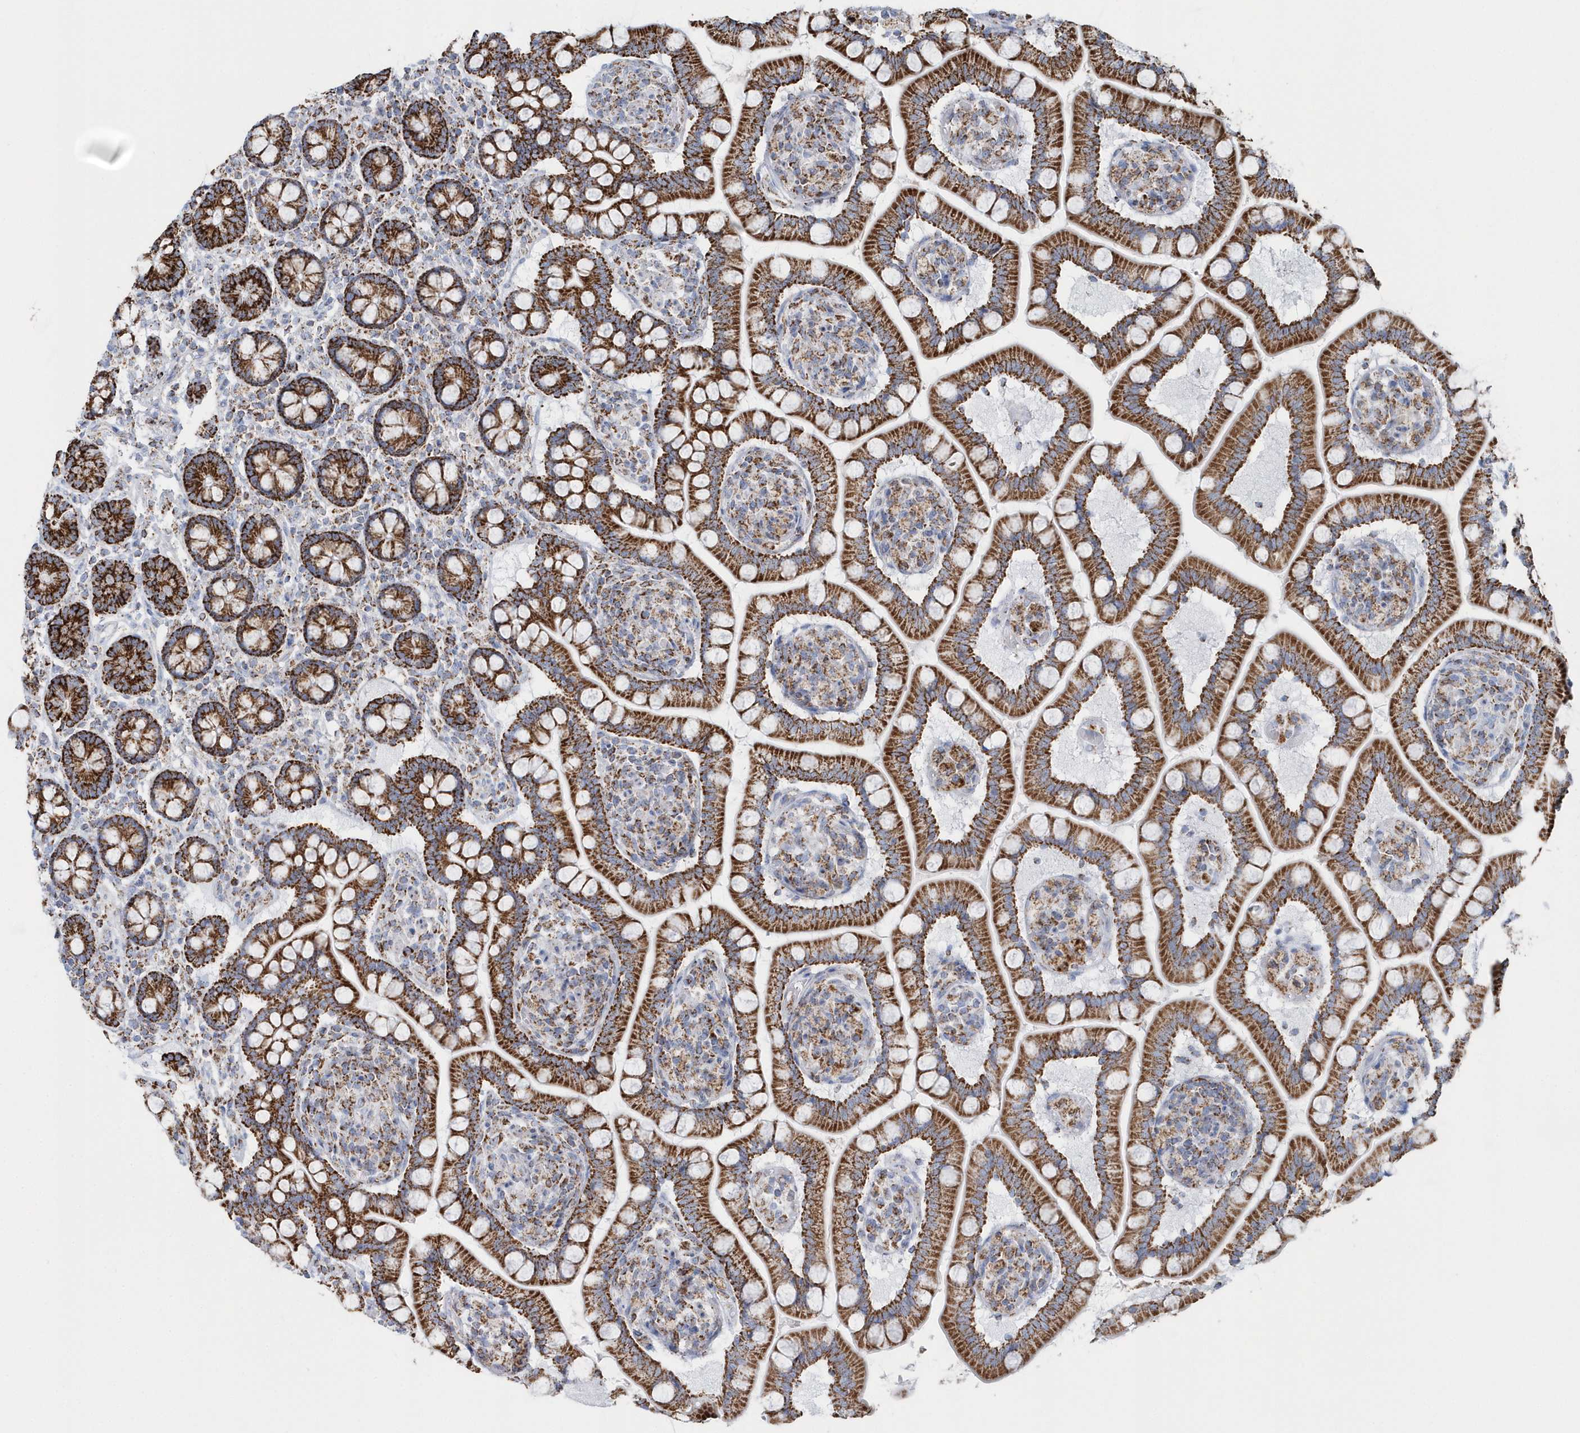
{"staining": {"intensity": "strong", "quantity": ">75%", "location": "cytoplasmic/membranous"}, "tissue": "small intestine", "cell_type": "Glandular cells", "image_type": "normal", "snomed": [{"axis": "morphology", "description": "Normal tissue, NOS"}, {"axis": "topography", "description": "Small intestine"}], "caption": "Glandular cells display high levels of strong cytoplasmic/membranous staining in approximately >75% of cells in normal small intestine.", "gene": "TMCO6", "patient": {"sex": "female", "age": 64}}